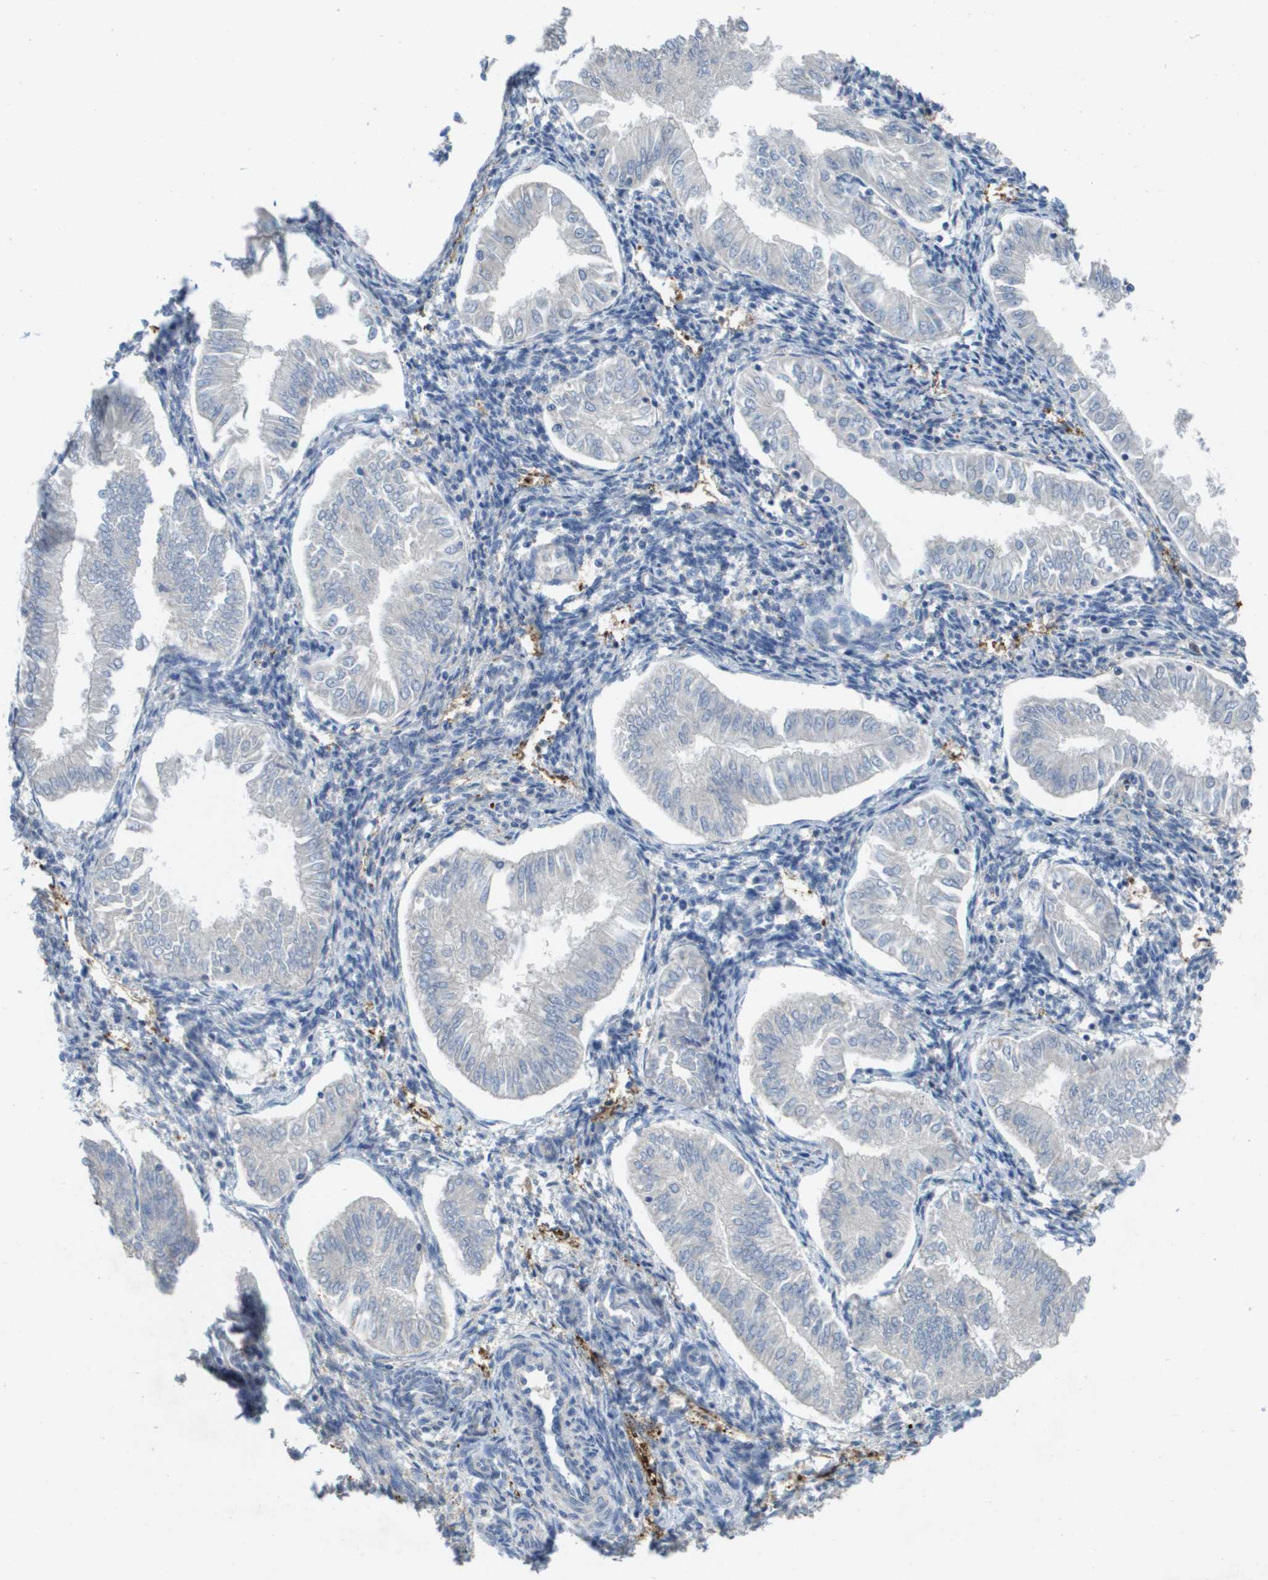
{"staining": {"intensity": "negative", "quantity": "none", "location": "none"}, "tissue": "endometrial cancer", "cell_type": "Tumor cells", "image_type": "cancer", "snomed": [{"axis": "morphology", "description": "Adenocarcinoma, NOS"}, {"axis": "topography", "description": "Endometrium"}], "caption": "This is an IHC image of endometrial cancer. There is no positivity in tumor cells.", "gene": "FABP5", "patient": {"sex": "female", "age": 53}}